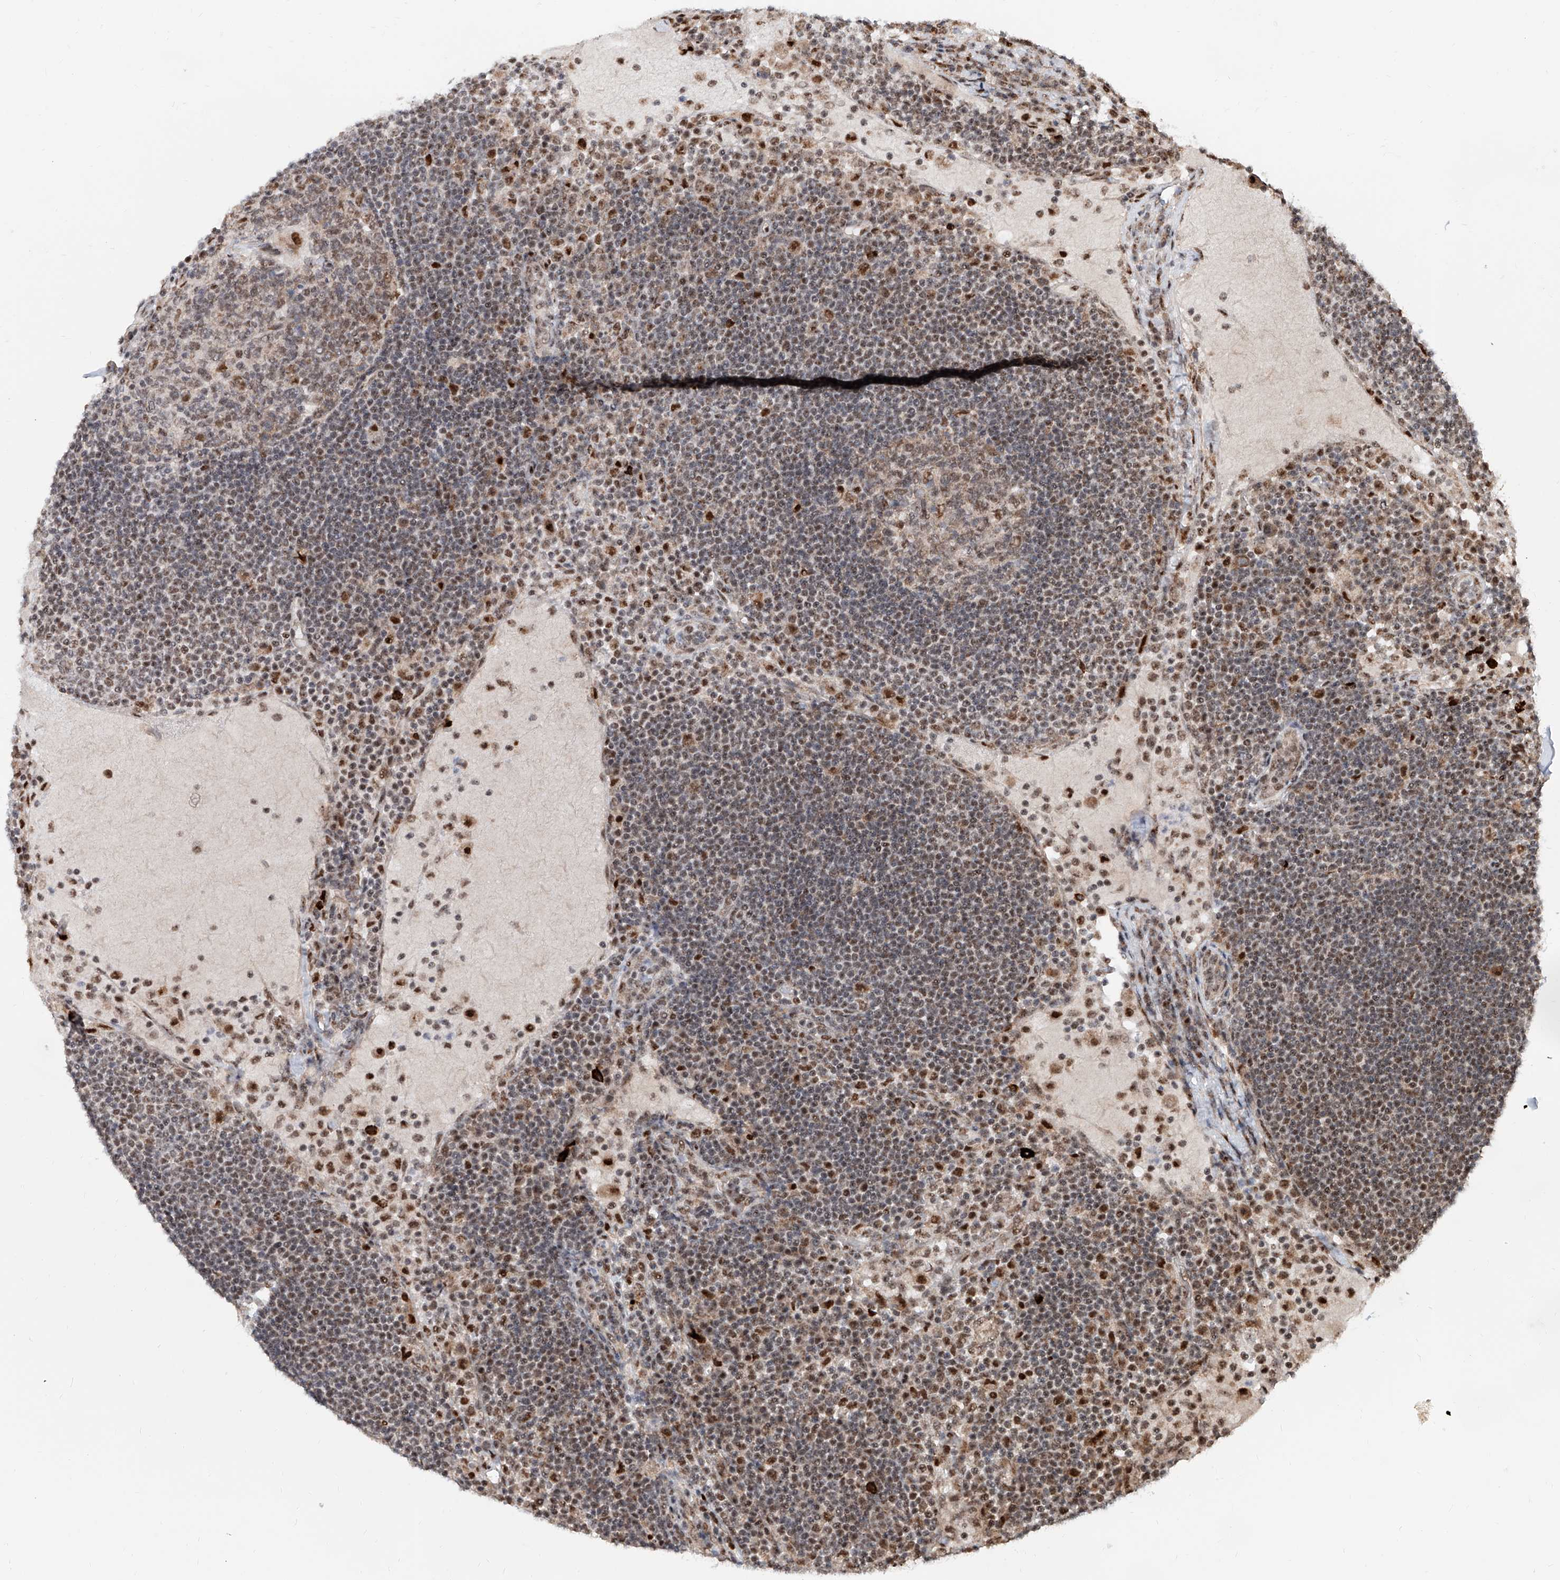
{"staining": {"intensity": "moderate", "quantity": "<25%", "location": "cytoplasmic/membranous,nuclear"}, "tissue": "lymph node", "cell_type": "Germinal center cells", "image_type": "normal", "snomed": [{"axis": "morphology", "description": "Normal tissue, NOS"}, {"axis": "topography", "description": "Lymph node"}], "caption": "Moderate cytoplasmic/membranous,nuclear staining for a protein is seen in about <25% of germinal center cells of unremarkable lymph node using immunohistochemistry.", "gene": "SDE2", "patient": {"sex": "female", "age": 53}}